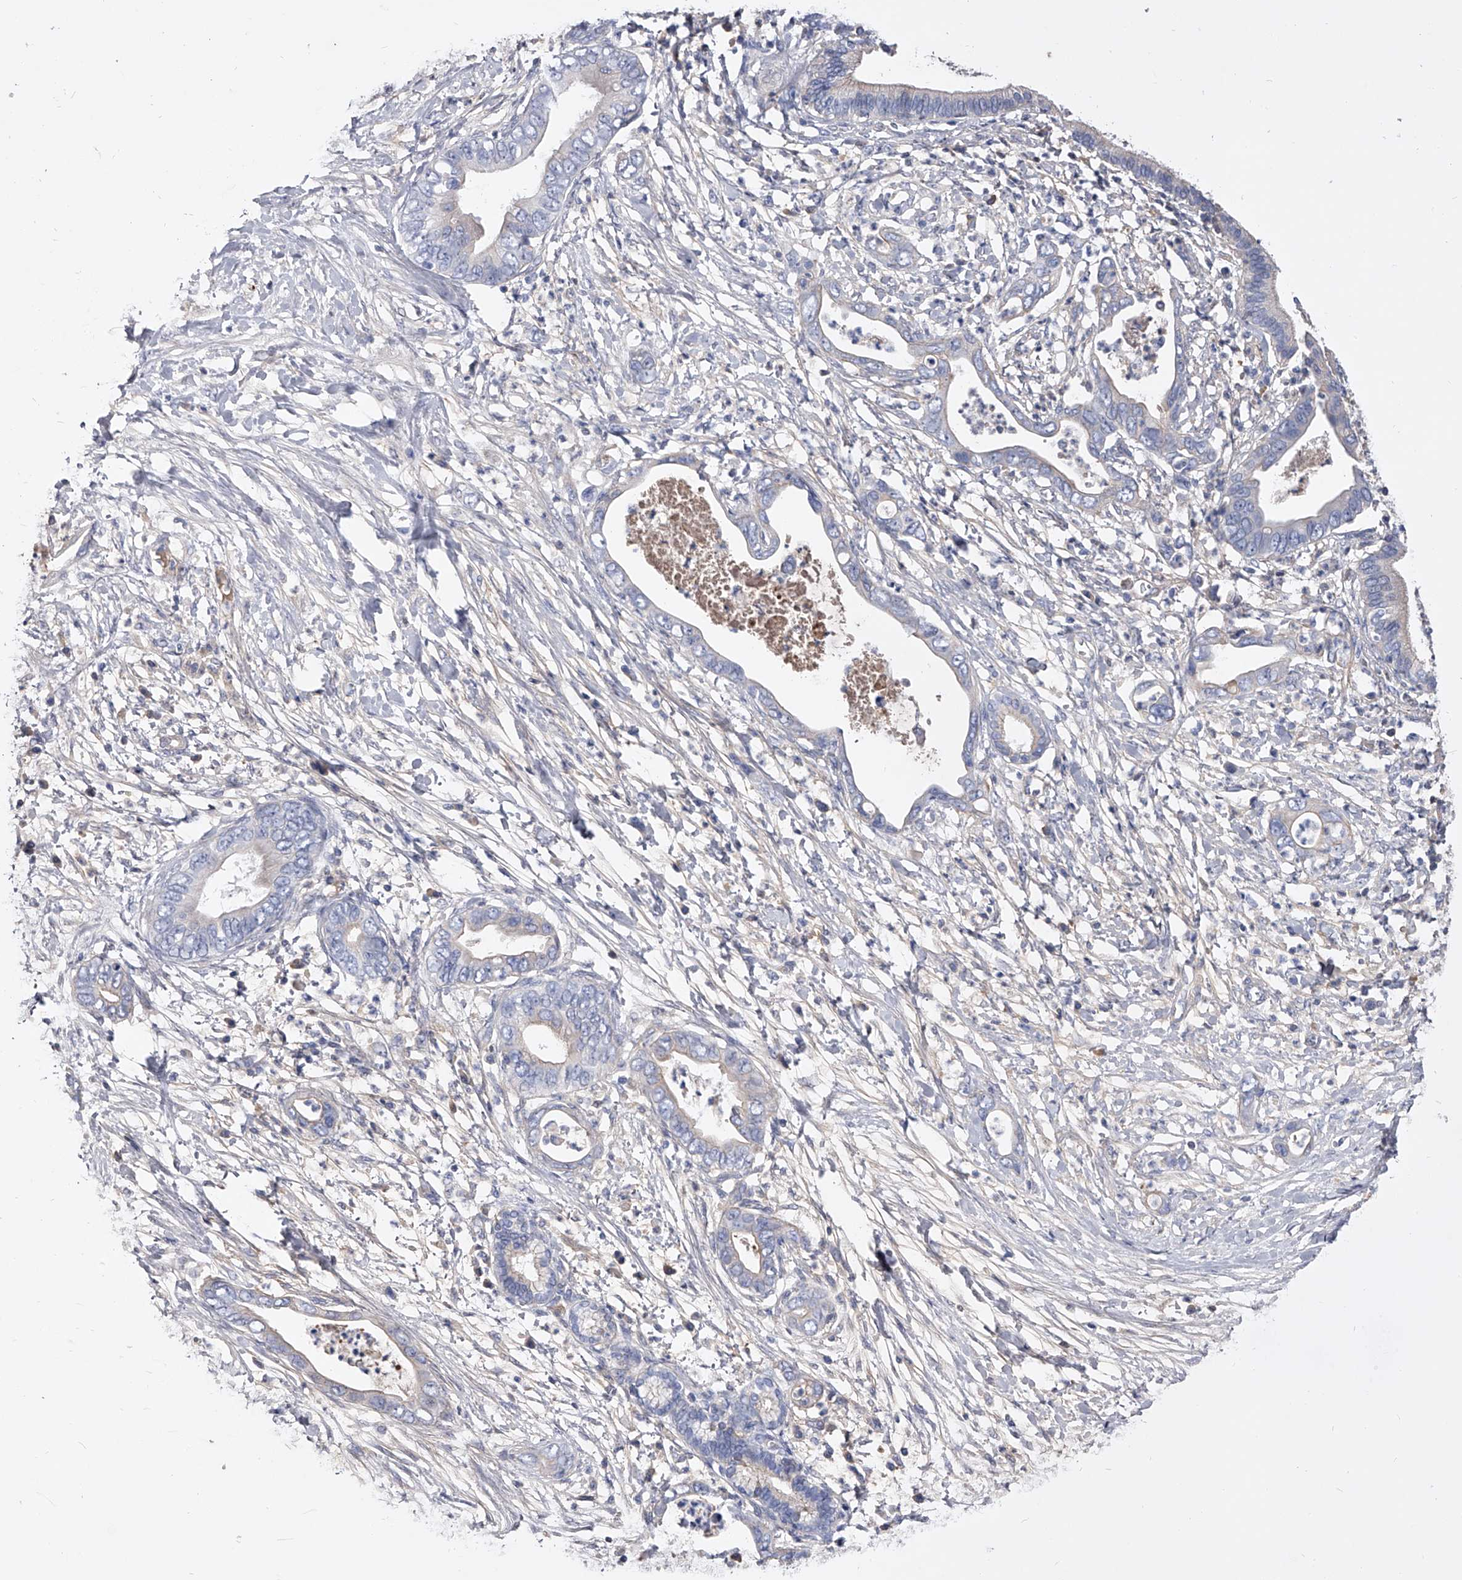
{"staining": {"intensity": "negative", "quantity": "none", "location": "none"}, "tissue": "pancreatic cancer", "cell_type": "Tumor cells", "image_type": "cancer", "snomed": [{"axis": "morphology", "description": "Adenocarcinoma, NOS"}, {"axis": "topography", "description": "Pancreas"}], "caption": "Immunohistochemistry (IHC) micrograph of pancreatic cancer (adenocarcinoma) stained for a protein (brown), which reveals no staining in tumor cells.", "gene": "EFCAB7", "patient": {"sex": "male", "age": 75}}